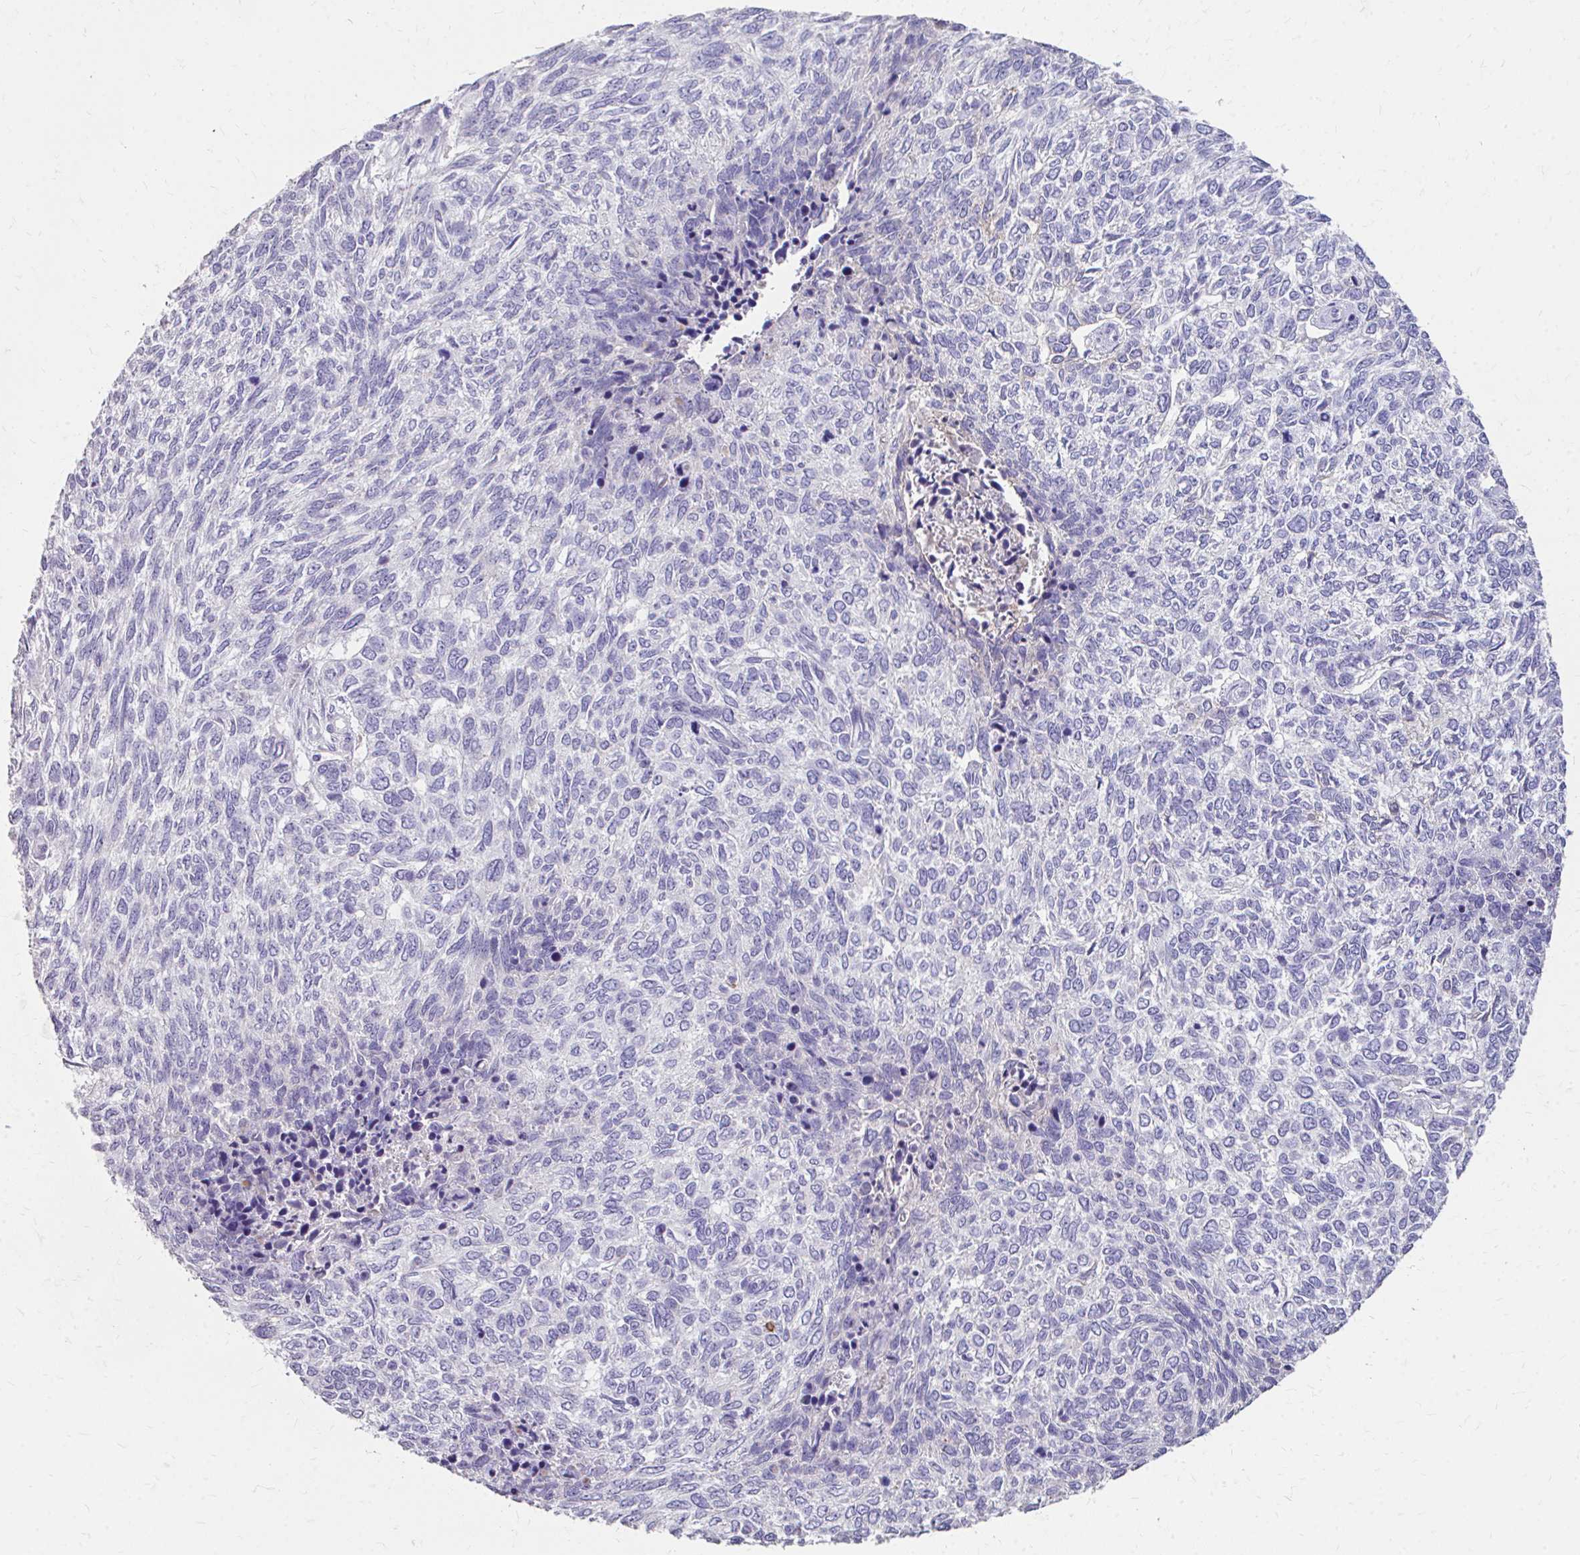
{"staining": {"intensity": "negative", "quantity": "none", "location": "none"}, "tissue": "skin cancer", "cell_type": "Tumor cells", "image_type": "cancer", "snomed": [{"axis": "morphology", "description": "Basal cell carcinoma"}, {"axis": "topography", "description": "Skin"}], "caption": "An immunohistochemistry photomicrograph of basal cell carcinoma (skin) is shown. There is no staining in tumor cells of basal cell carcinoma (skin).", "gene": "CFH", "patient": {"sex": "female", "age": 65}}